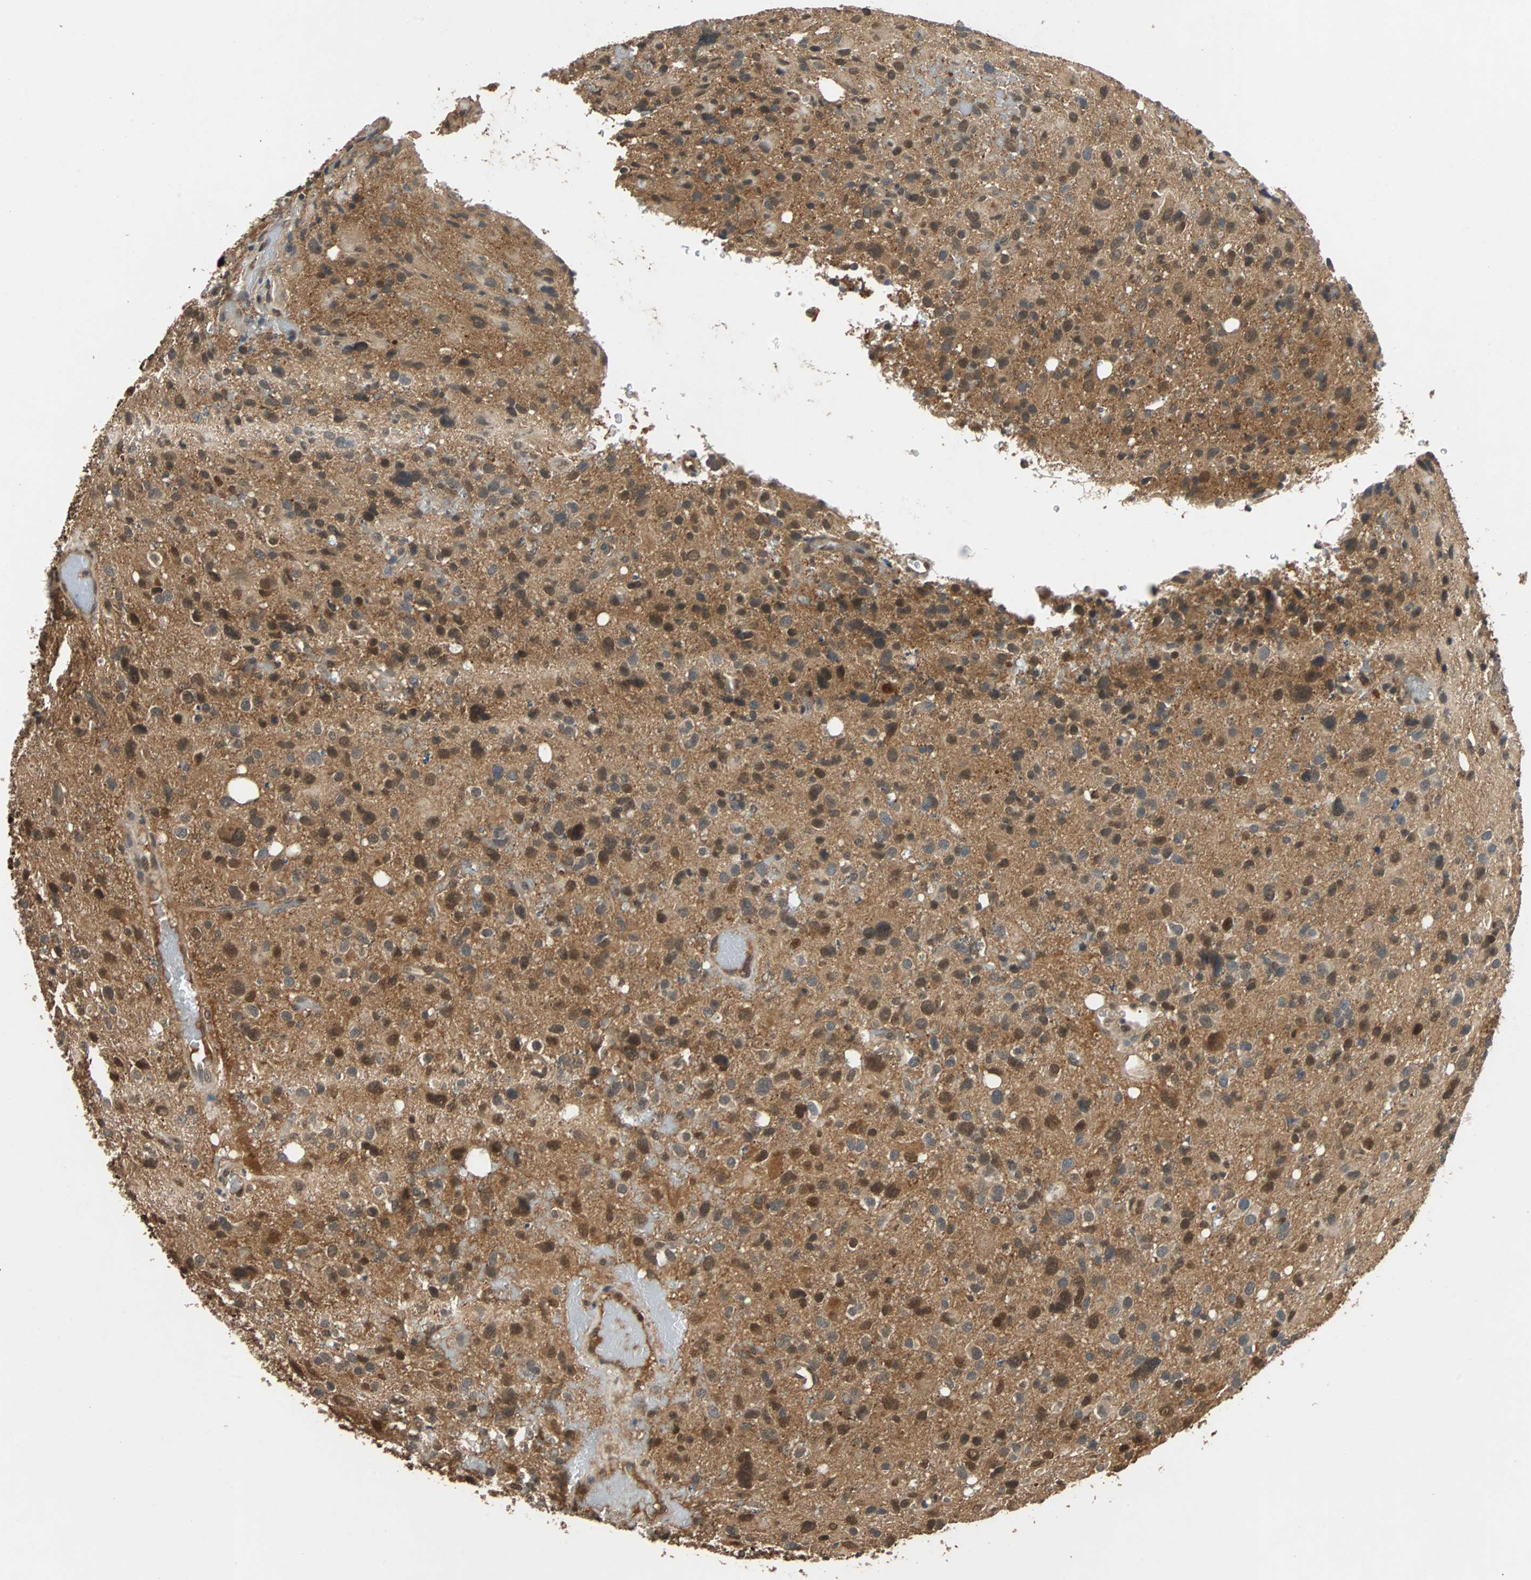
{"staining": {"intensity": "strong", "quantity": ">75%", "location": "cytoplasmic/membranous,nuclear"}, "tissue": "glioma", "cell_type": "Tumor cells", "image_type": "cancer", "snomed": [{"axis": "morphology", "description": "Glioma, malignant, High grade"}, {"axis": "topography", "description": "Brain"}], "caption": "Human glioma stained for a protein (brown) reveals strong cytoplasmic/membranous and nuclear positive staining in about >75% of tumor cells.", "gene": "PRDX6", "patient": {"sex": "male", "age": 48}}